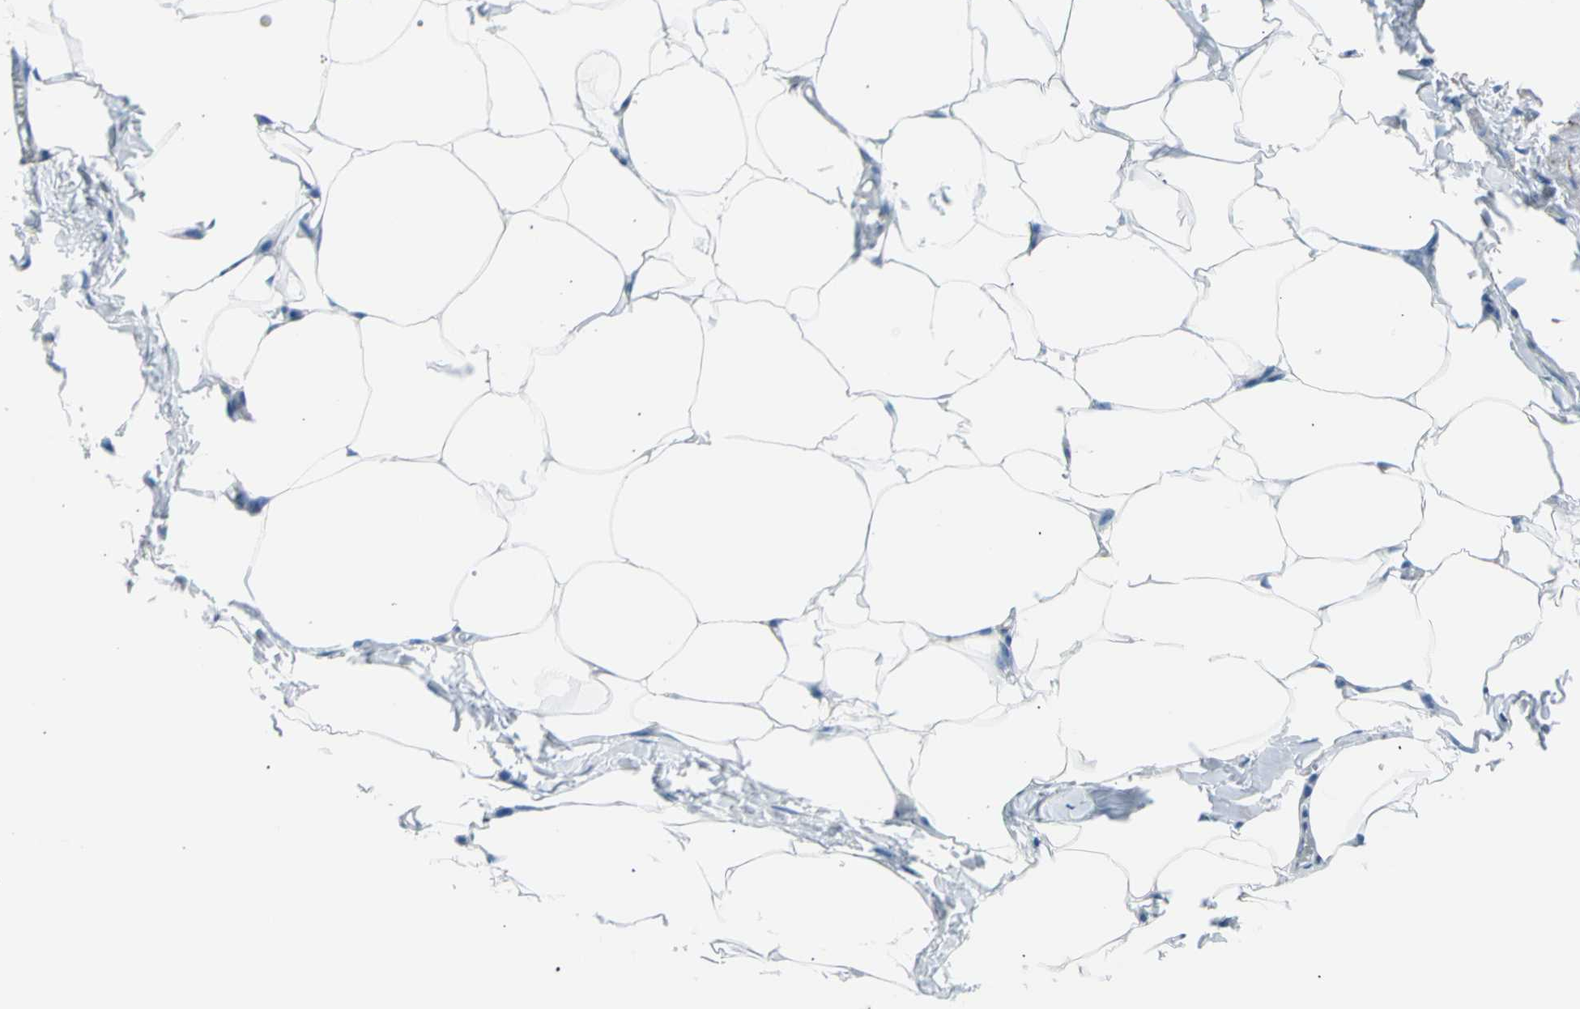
{"staining": {"intensity": "negative", "quantity": "none", "location": "none"}, "tissue": "adipose tissue", "cell_type": "Adipocytes", "image_type": "normal", "snomed": [{"axis": "morphology", "description": "Normal tissue, NOS"}, {"axis": "topography", "description": "Vascular tissue"}], "caption": "Immunohistochemistry (IHC) of benign human adipose tissue demonstrates no expression in adipocytes. Brightfield microscopy of IHC stained with DAB (brown) and hematoxylin (blue), captured at high magnification.", "gene": "HK1", "patient": {"sex": "male", "age": 41}}